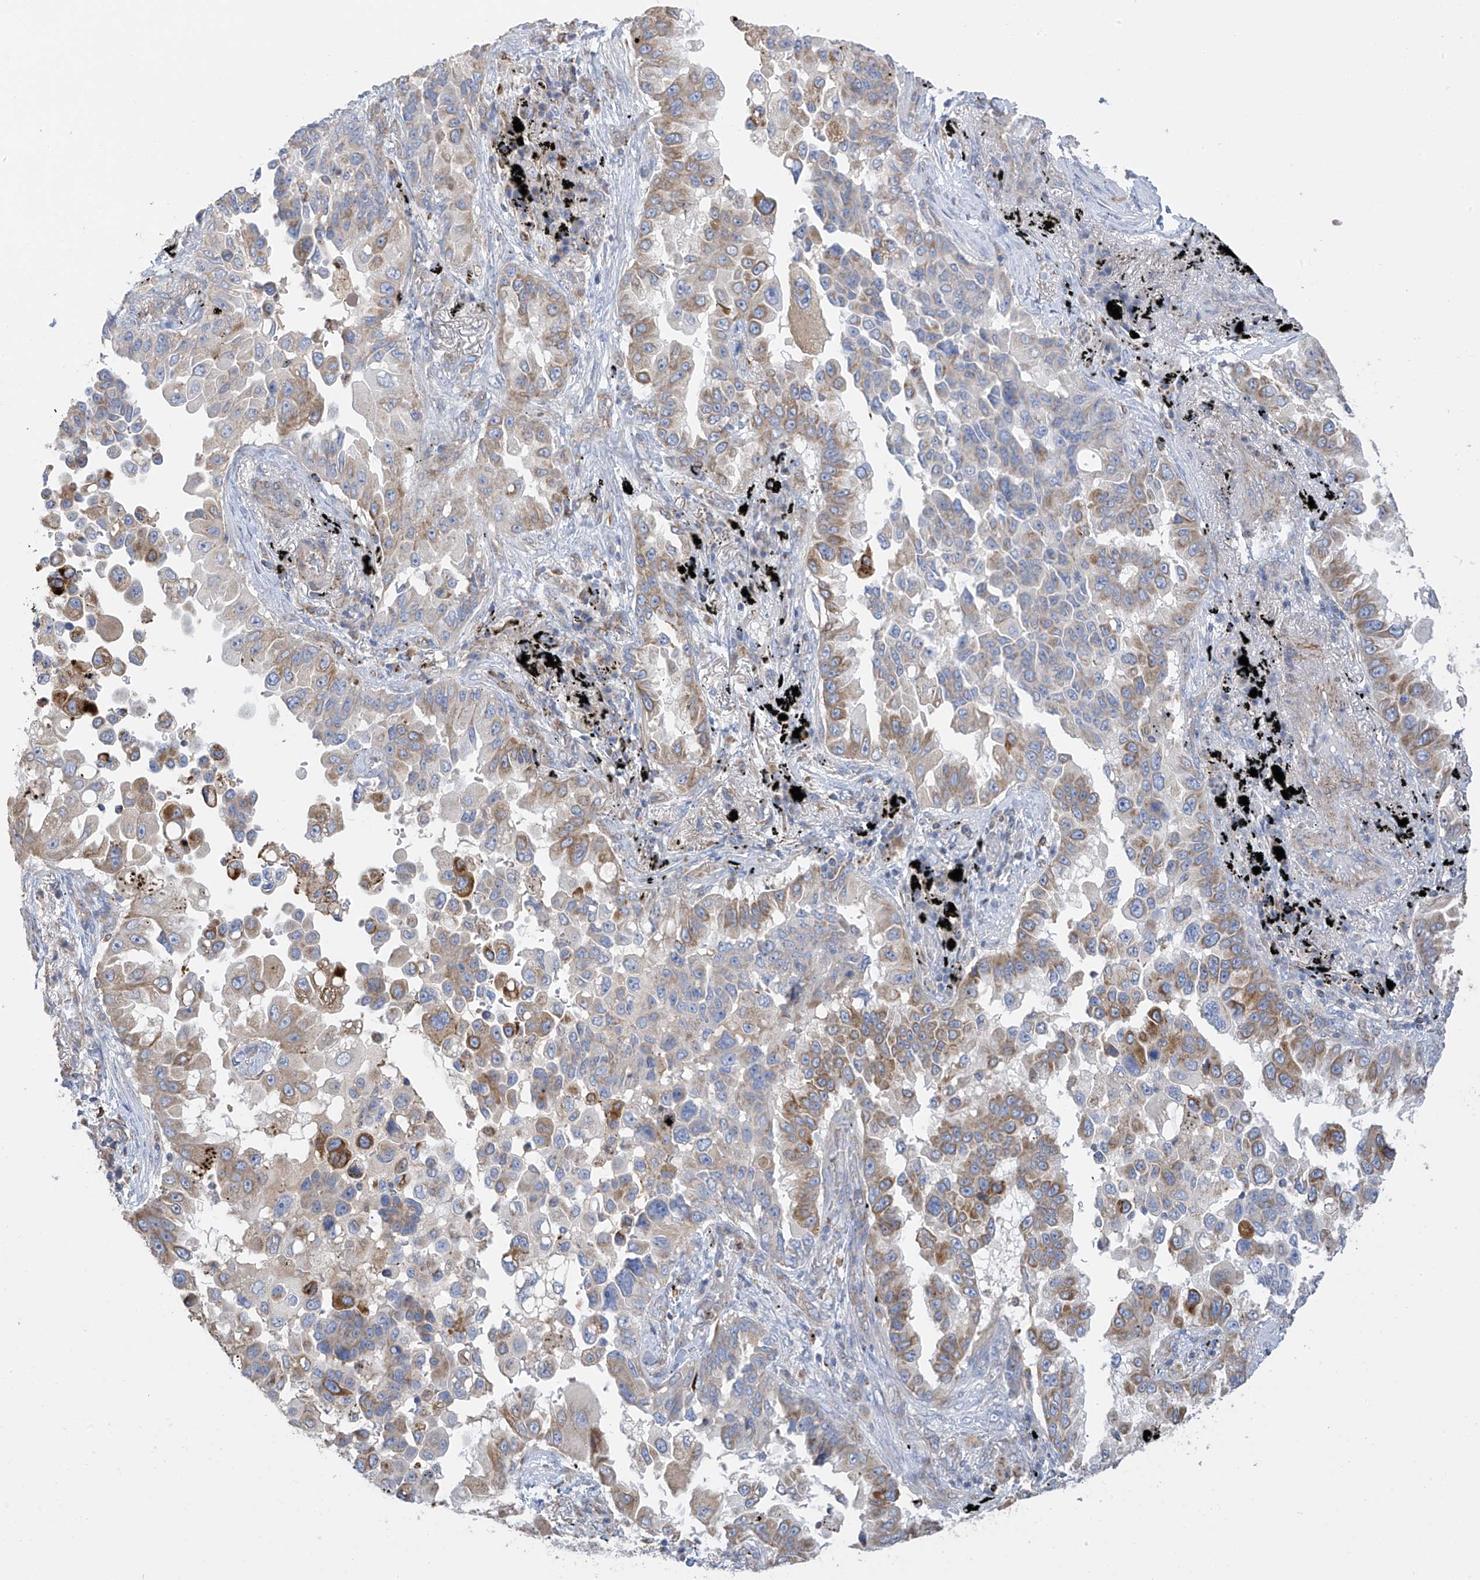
{"staining": {"intensity": "moderate", "quantity": "25%-75%", "location": "cytoplasmic/membranous"}, "tissue": "lung cancer", "cell_type": "Tumor cells", "image_type": "cancer", "snomed": [{"axis": "morphology", "description": "Adenocarcinoma, NOS"}, {"axis": "topography", "description": "Lung"}], "caption": "Protein expression analysis of human lung cancer (adenocarcinoma) reveals moderate cytoplasmic/membranous positivity in approximately 25%-75% of tumor cells.", "gene": "ITM2B", "patient": {"sex": "female", "age": 67}}